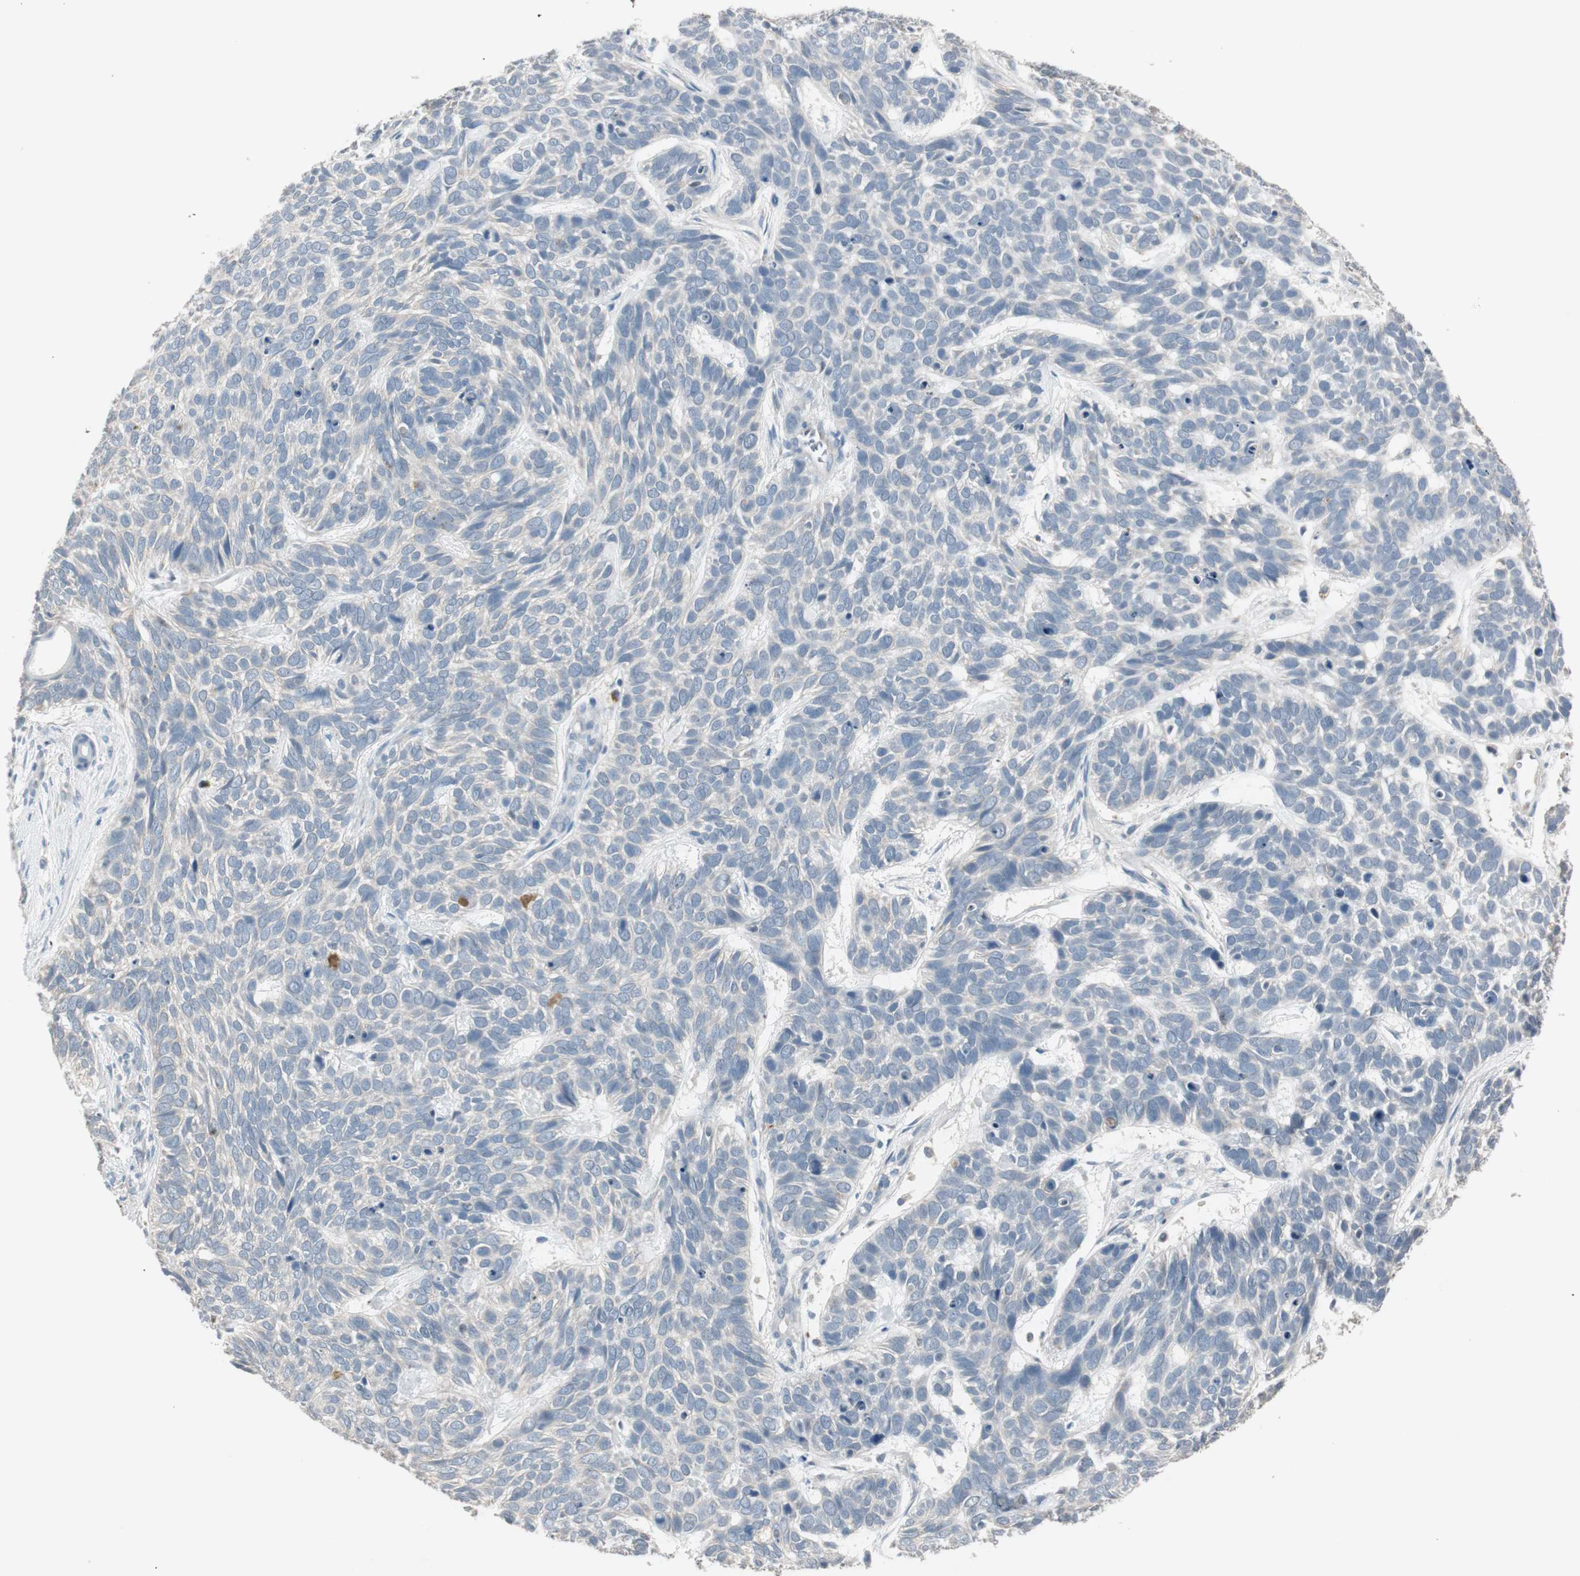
{"staining": {"intensity": "negative", "quantity": "none", "location": "none"}, "tissue": "skin cancer", "cell_type": "Tumor cells", "image_type": "cancer", "snomed": [{"axis": "morphology", "description": "Basal cell carcinoma"}, {"axis": "topography", "description": "Skin"}], "caption": "An immunohistochemistry image of basal cell carcinoma (skin) is shown. There is no staining in tumor cells of basal cell carcinoma (skin). (IHC, brightfield microscopy, high magnification).", "gene": "KHK", "patient": {"sex": "male", "age": 87}}